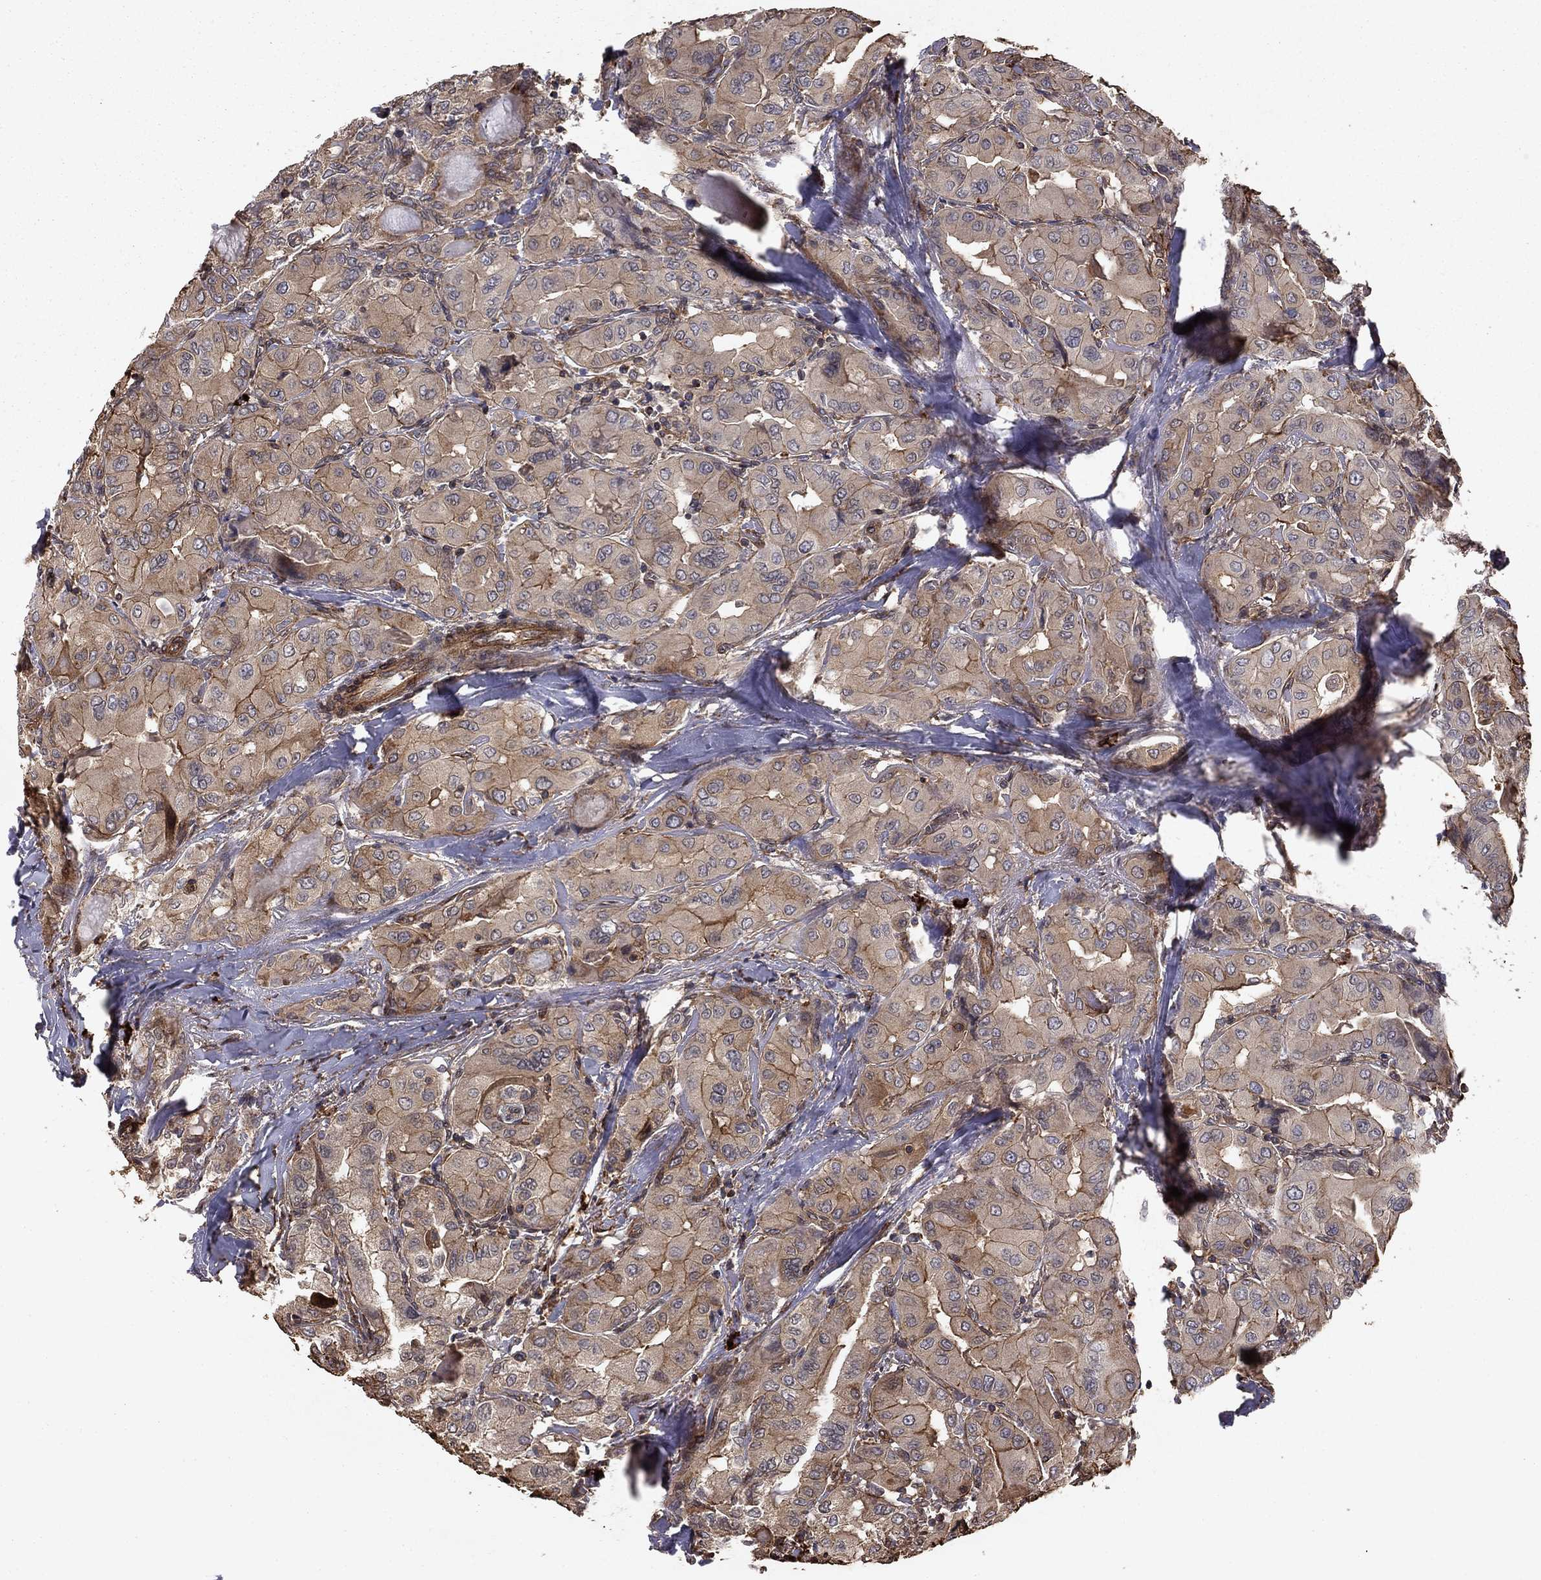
{"staining": {"intensity": "weak", "quantity": "25%-75%", "location": "cytoplasmic/membranous"}, "tissue": "thyroid cancer", "cell_type": "Tumor cells", "image_type": "cancer", "snomed": [{"axis": "morphology", "description": "Normal tissue, NOS"}, {"axis": "morphology", "description": "Papillary adenocarcinoma, NOS"}, {"axis": "topography", "description": "Thyroid gland"}], "caption": "Weak cytoplasmic/membranous positivity is present in approximately 25%-75% of tumor cells in thyroid papillary adenocarcinoma. The staining is performed using DAB brown chromogen to label protein expression. The nuclei are counter-stained blue using hematoxylin.", "gene": "HABP4", "patient": {"sex": "female", "age": 66}}